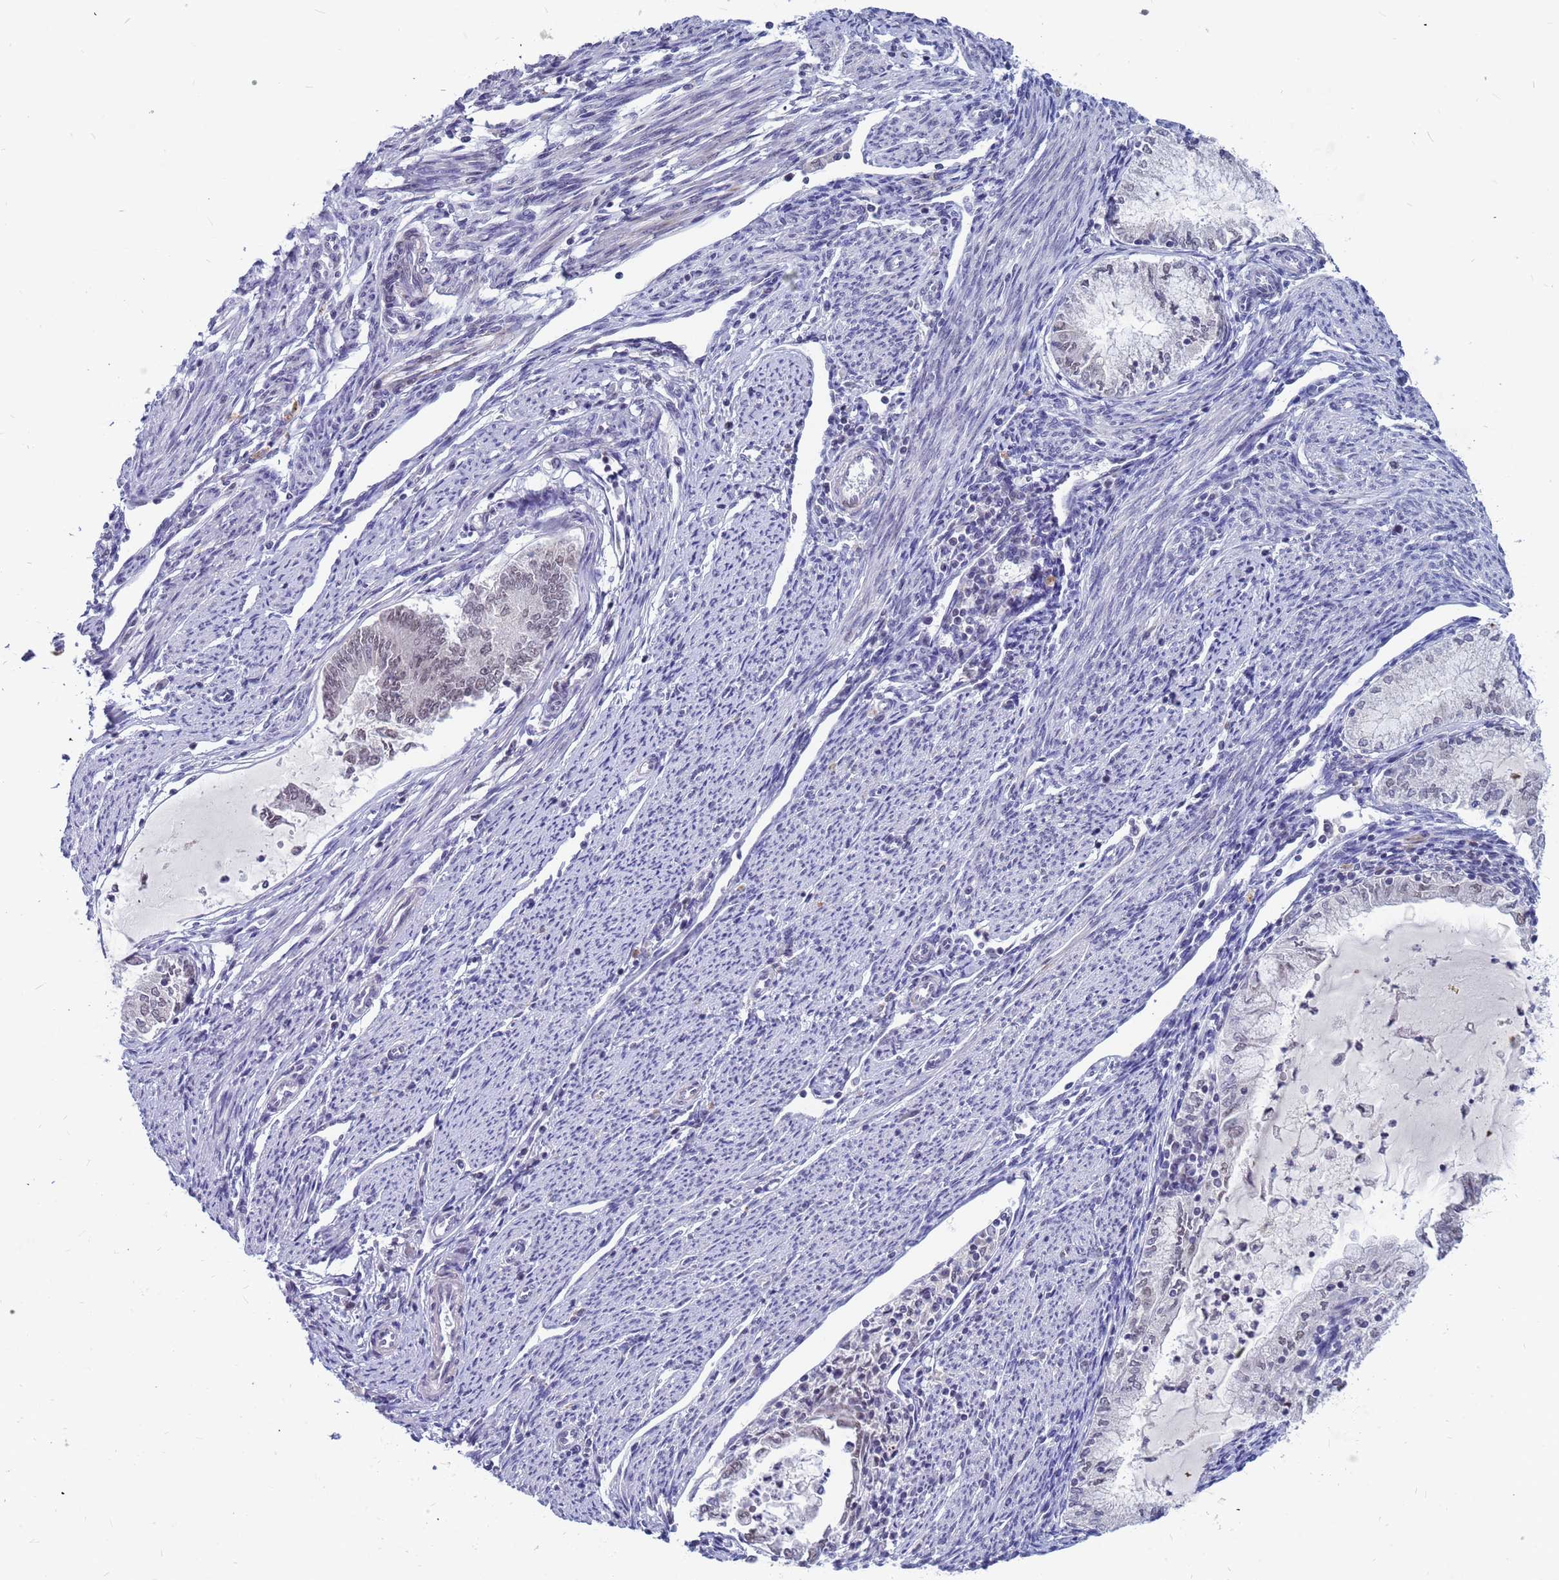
{"staining": {"intensity": "weak", "quantity": "25%-75%", "location": "nuclear"}, "tissue": "endometrial cancer", "cell_type": "Tumor cells", "image_type": "cancer", "snomed": [{"axis": "morphology", "description": "Adenocarcinoma, NOS"}, {"axis": "topography", "description": "Endometrium"}], "caption": "The photomicrograph exhibits staining of endometrial cancer (adenocarcinoma), revealing weak nuclear protein expression (brown color) within tumor cells.", "gene": "CXorf65", "patient": {"sex": "female", "age": 79}}